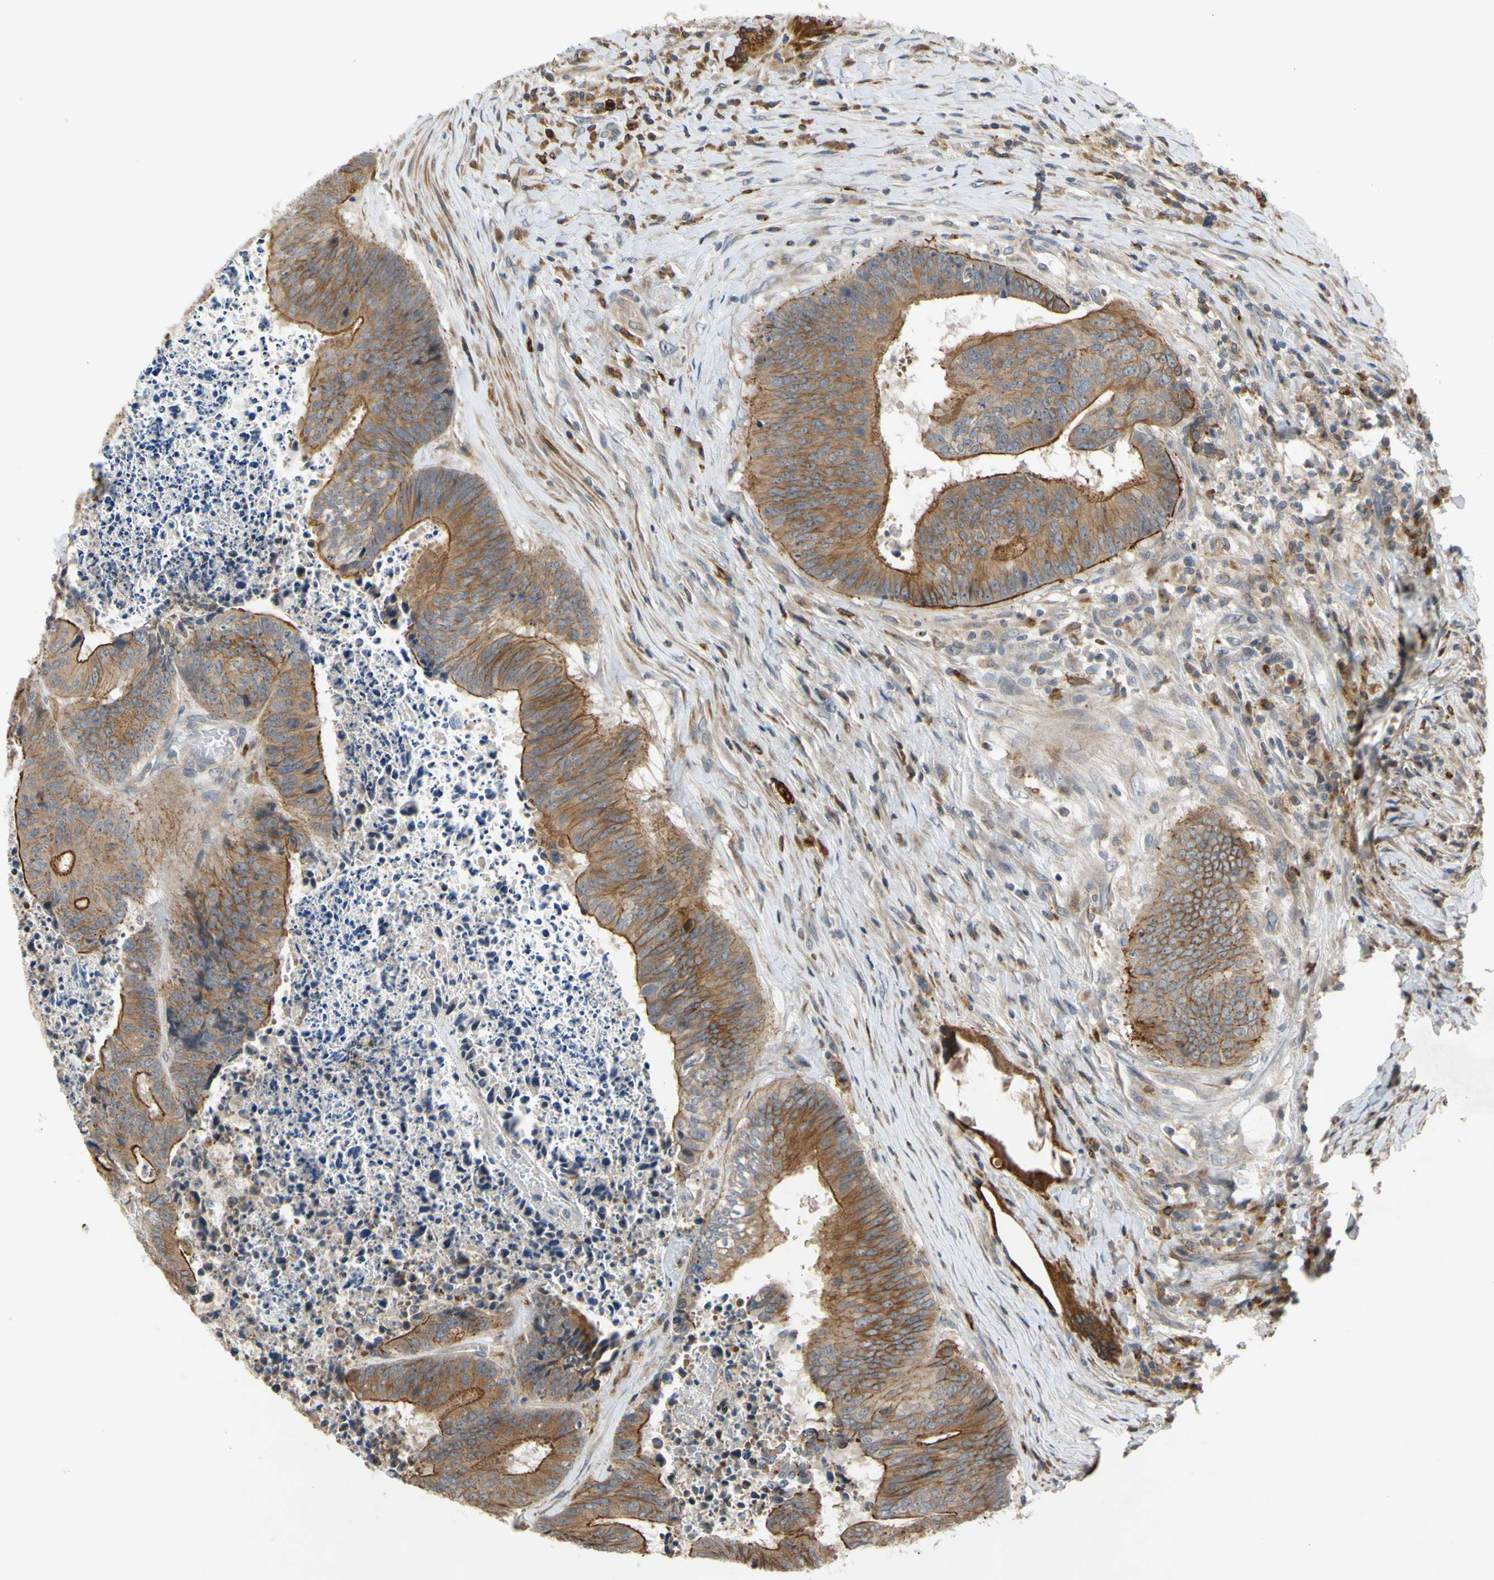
{"staining": {"intensity": "moderate", "quantity": ">75%", "location": "cytoplasmic/membranous"}, "tissue": "colorectal cancer", "cell_type": "Tumor cells", "image_type": "cancer", "snomed": [{"axis": "morphology", "description": "Adenocarcinoma, NOS"}, {"axis": "topography", "description": "Rectum"}], "caption": "IHC image of neoplastic tissue: adenocarcinoma (colorectal) stained using immunohistochemistry (IHC) shows medium levels of moderate protein expression localized specifically in the cytoplasmic/membranous of tumor cells, appearing as a cytoplasmic/membranous brown color.", "gene": "PLXNA2", "patient": {"sex": "male", "age": 72}}